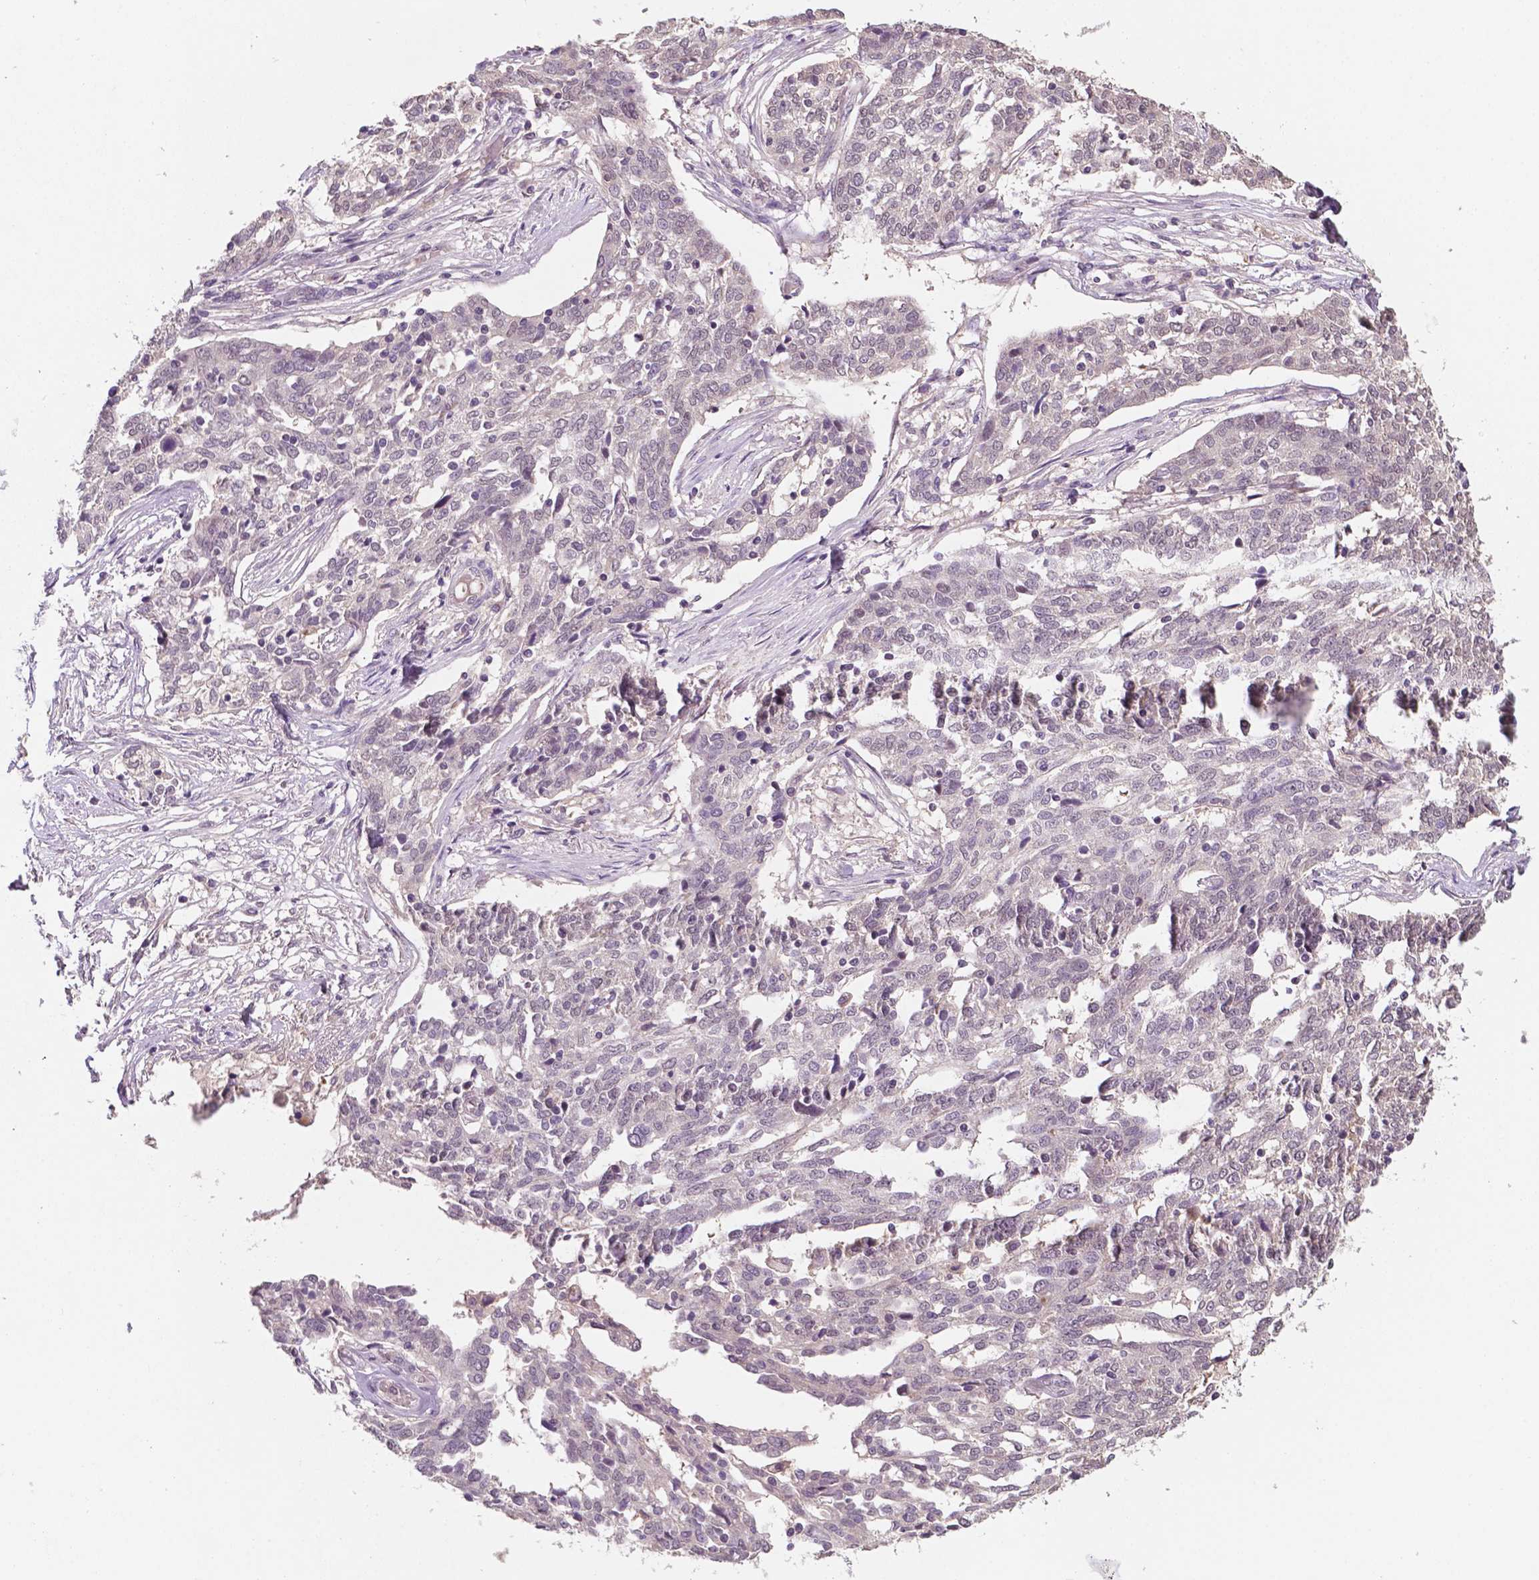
{"staining": {"intensity": "negative", "quantity": "none", "location": "none"}, "tissue": "ovarian cancer", "cell_type": "Tumor cells", "image_type": "cancer", "snomed": [{"axis": "morphology", "description": "Cystadenocarcinoma, serous, NOS"}, {"axis": "topography", "description": "Ovary"}], "caption": "Immunohistochemistry (IHC) of human ovarian cancer (serous cystadenocarcinoma) demonstrates no expression in tumor cells.", "gene": "MROH6", "patient": {"sex": "female", "age": 67}}